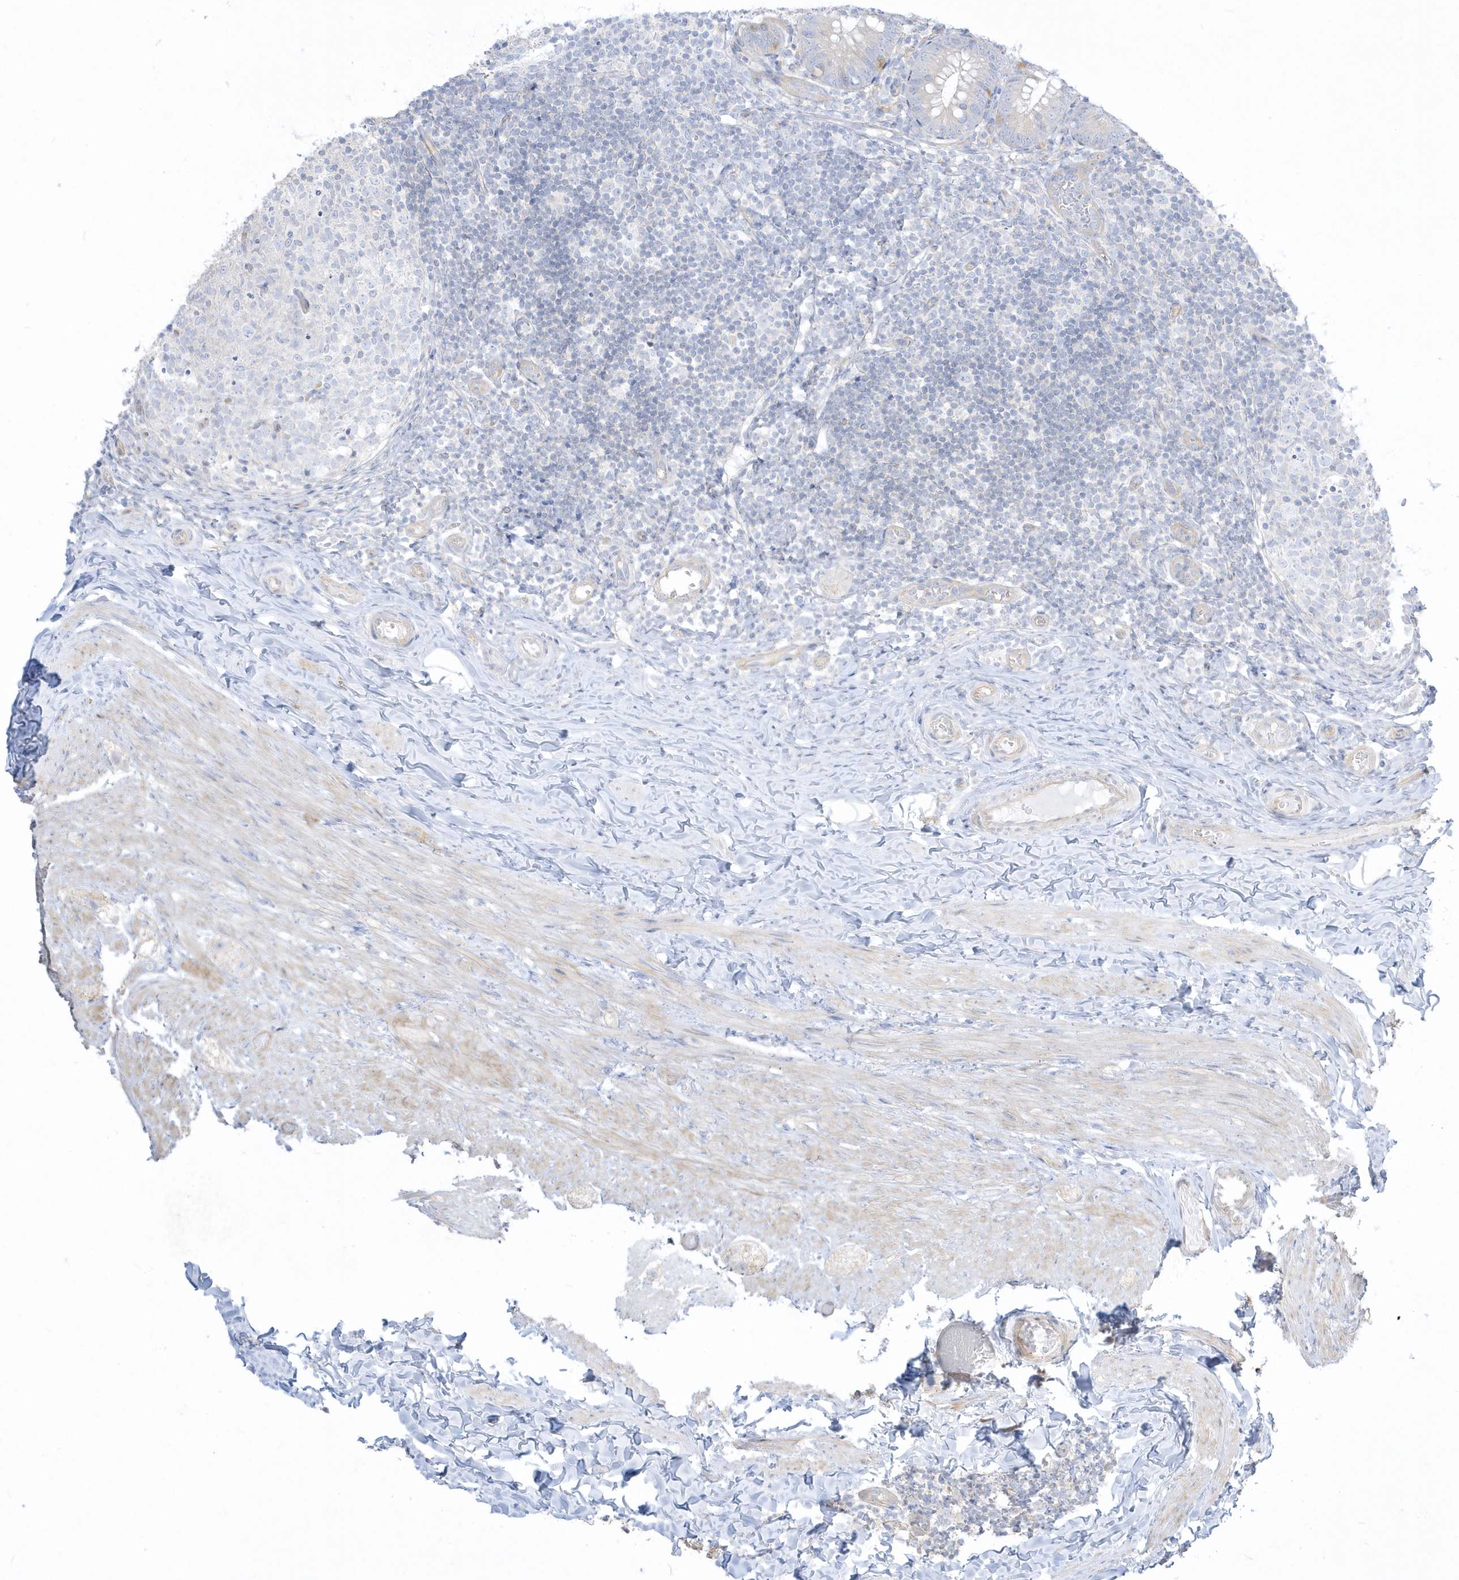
{"staining": {"intensity": "moderate", "quantity": "<25%", "location": "cytoplasmic/membranous"}, "tissue": "appendix", "cell_type": "Glandular cells", "image_type": "normal", "snomed": [{"axis": "morphology", "description": "Normal tissue, NOS"}, {"axis": "topography", "description": "Appendix"}], "caption": "Human appendix stained for a protein (brown) shows moderate cytoplasmic/membranous positive positivity in about <25% of glandular cells.", "gene": "ARHGEF9", "patient": {"sex": "male", "age": 8}}